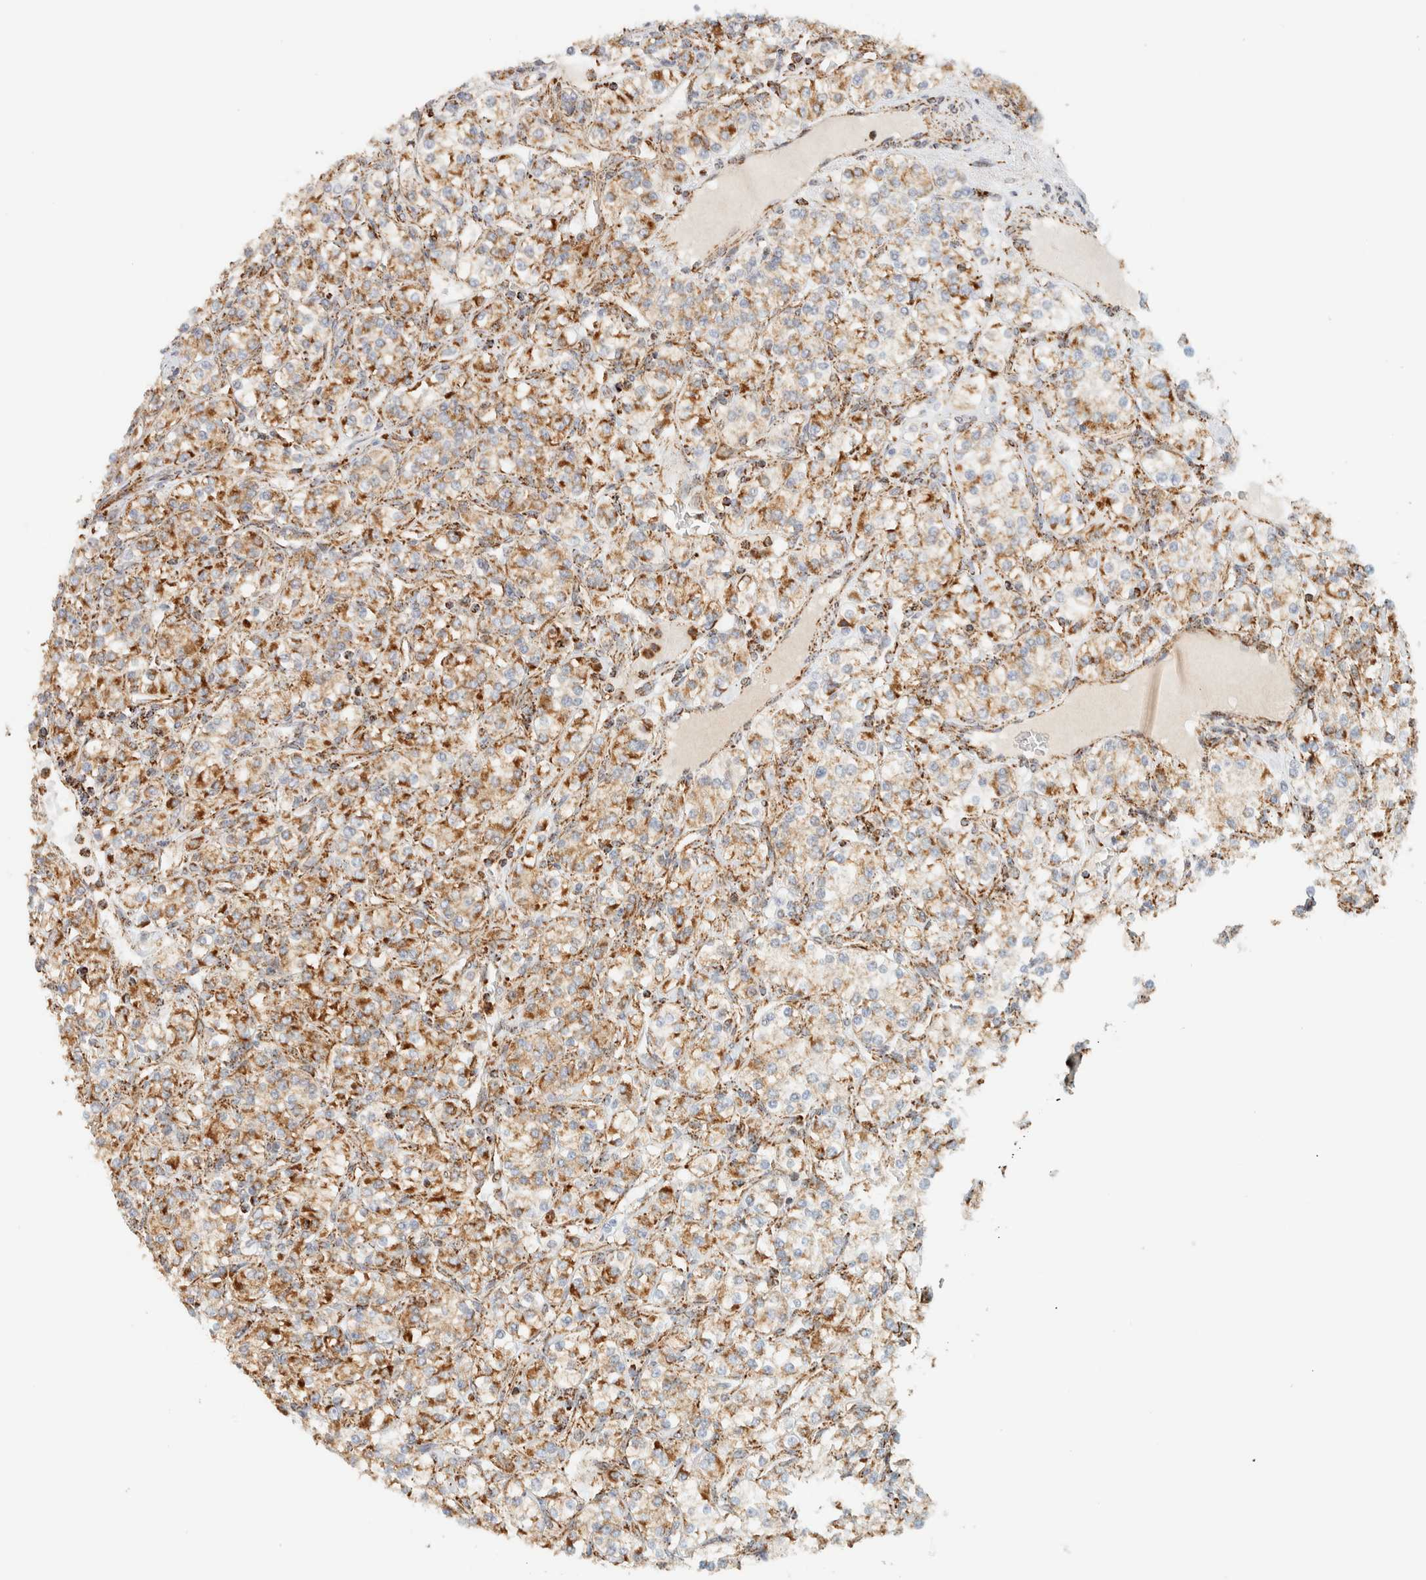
{"staining": {"intensity": "moderate", "quantity": ">75%", "location": "cytoplasmic/membranous"}, "tissue": "renal cancer", "cell_type": "Tumor cells", "image_type": "cancer", "snomed": [{"axis": "morphology", "description": "Adenocarcinoma, NOS"}, {"axis": "topography", "description": "Kidney"}], "caption": "A brown stain shows moderate cytoplasmic/membranous staining of a protein in renal cancer tumor cells.", "gene": "KIFAP3", "patient": {"sex": "male", "age": 77}}